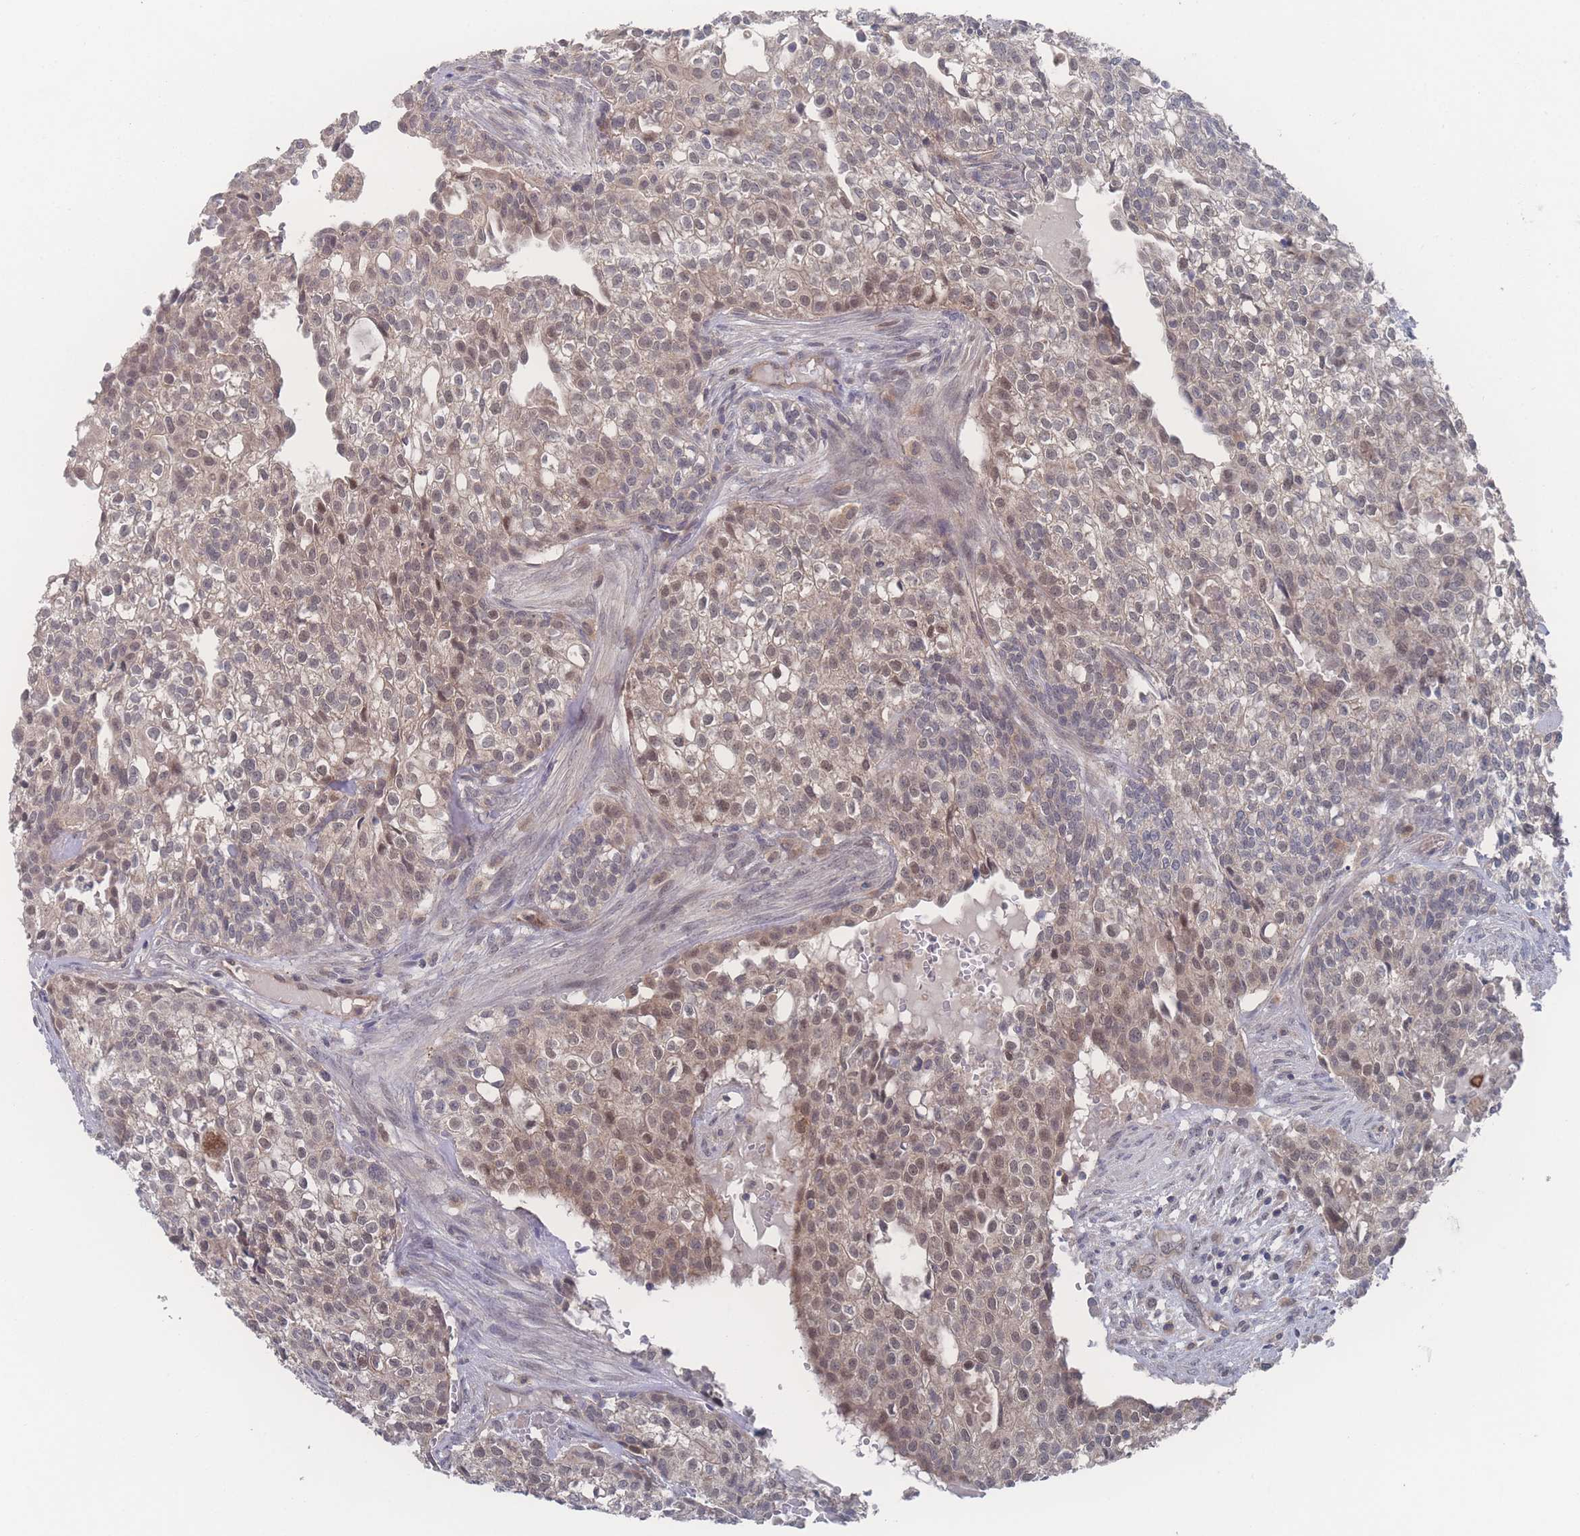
{"staining": {"intensity": "weak", "quantity": "25%-75%", "location": "cytoplasmic/membranous,nuclear"}, "tissue": "head and neck cancer", "cell_type": "Tumor cells", "image_type": "cancer", "snomed": [{"axis": "morphology", "description": "Adenocarcinoma, NOS"}, {"axis": "topography", "description": "Head-Neck"}], "caption": "Head and neck cancer (adenocarcinoma) tissue shows weak cytoplasmic/membranous and nuclear staining in about 25%-75% of tumor cells (IHC, brightfield microscopy, high magnification).", "gene": "NBEAL1", "patient": {"sex": "male", "age": 81}}